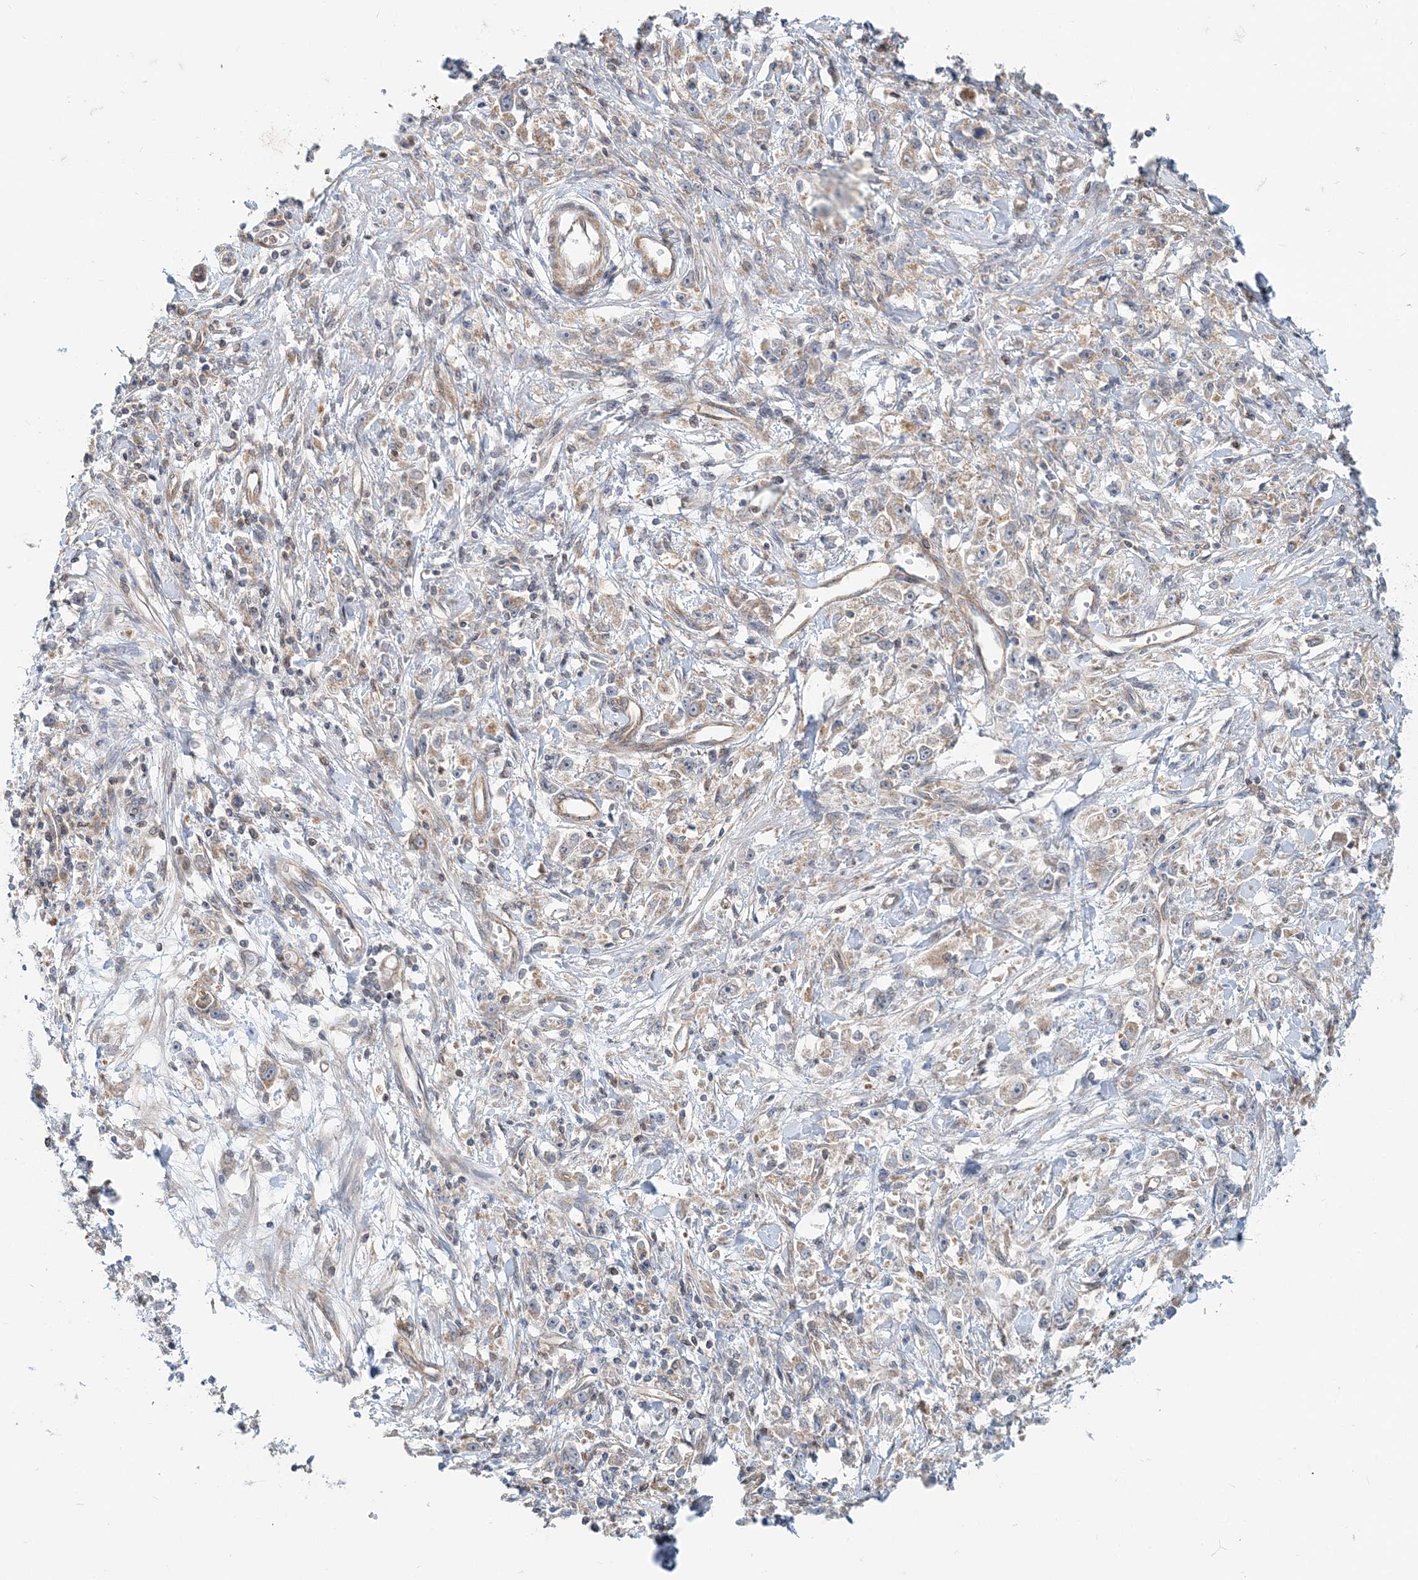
{"staining": {"intensity": "weak", "quantity": "<25%", "location": "cytoplasmic/membranous"}, "tissue": "stomach cancer", "cell_type": "Tumor cells", "image_type": "cancer", "snomed": [{"axis": "morphology", "description": "Adenocarcinoma, NOS"}, {"axis": "topography", "description": "Stomach"}], "caption": "Immunohistochemistry (IHC) of human stomach cancer shows no positivity in tumor cells. (DAB immunohistochemistry with hematoxylin counter stain).", "gene": "MOB4", "patient": {"sex": "female", "age": 59}}